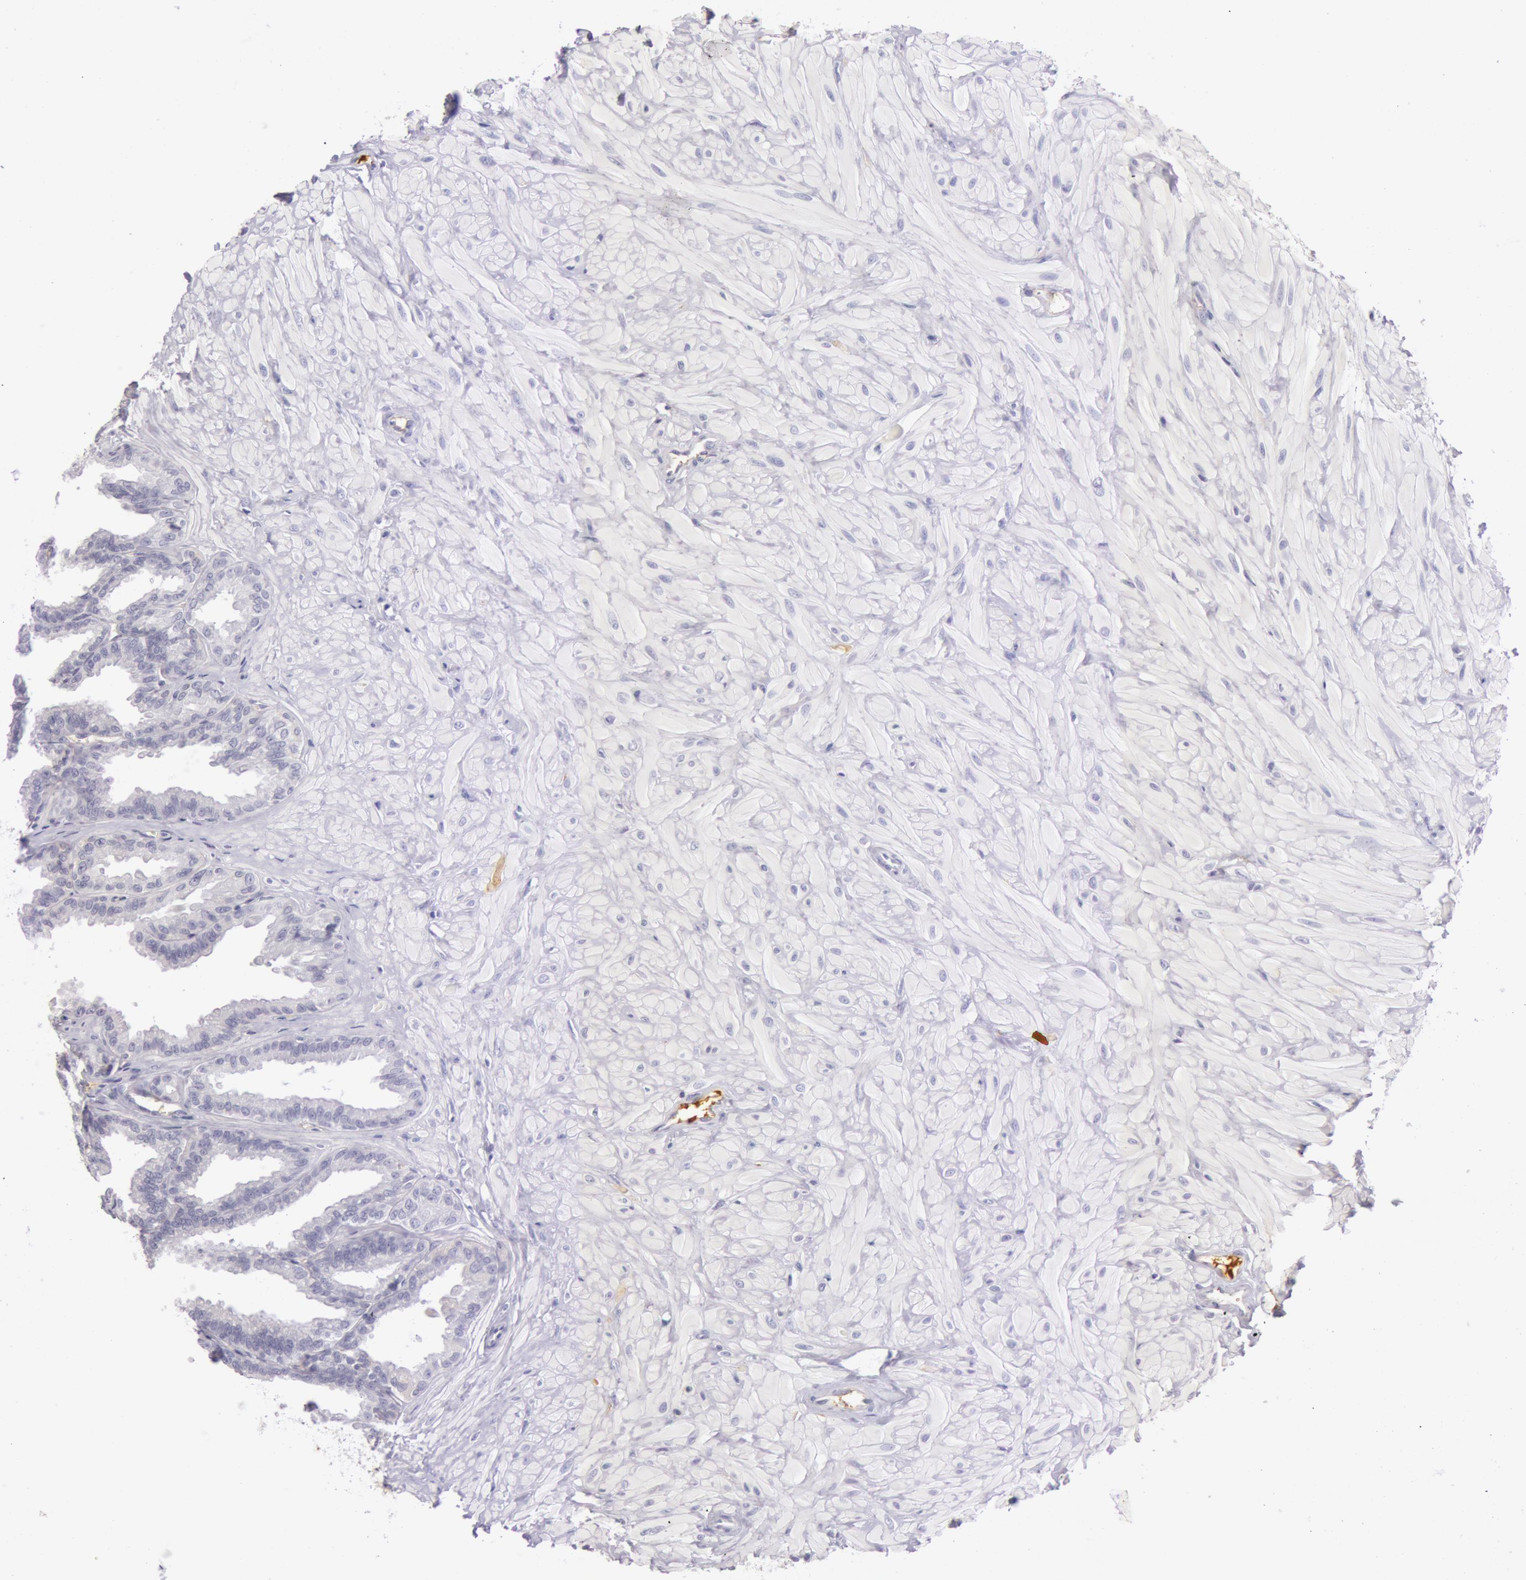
{"staining": {"intensity": "negative", "quantity": "none", "location": "none"}, "tissue": "seminal vesicle", "cell_type": "Glandular cells", "image_type": "normal", "snomed": [{"axis": "morphology", "description": "Normal tissue, NOS"}, {"axis": "topography", "description": "Seminal veicle"}], "caption": "Immunohistochemistry (IHC) micrograph of unremarkable human seminal vesicle stained for a protein (brown), which demonstrates no staining in glandular cells. (Immunohistochemistry (IHC), brightfield microscopy, high magnification).", "gene": "C4BPA", "patient": {"sex": "male", "age": 26}}